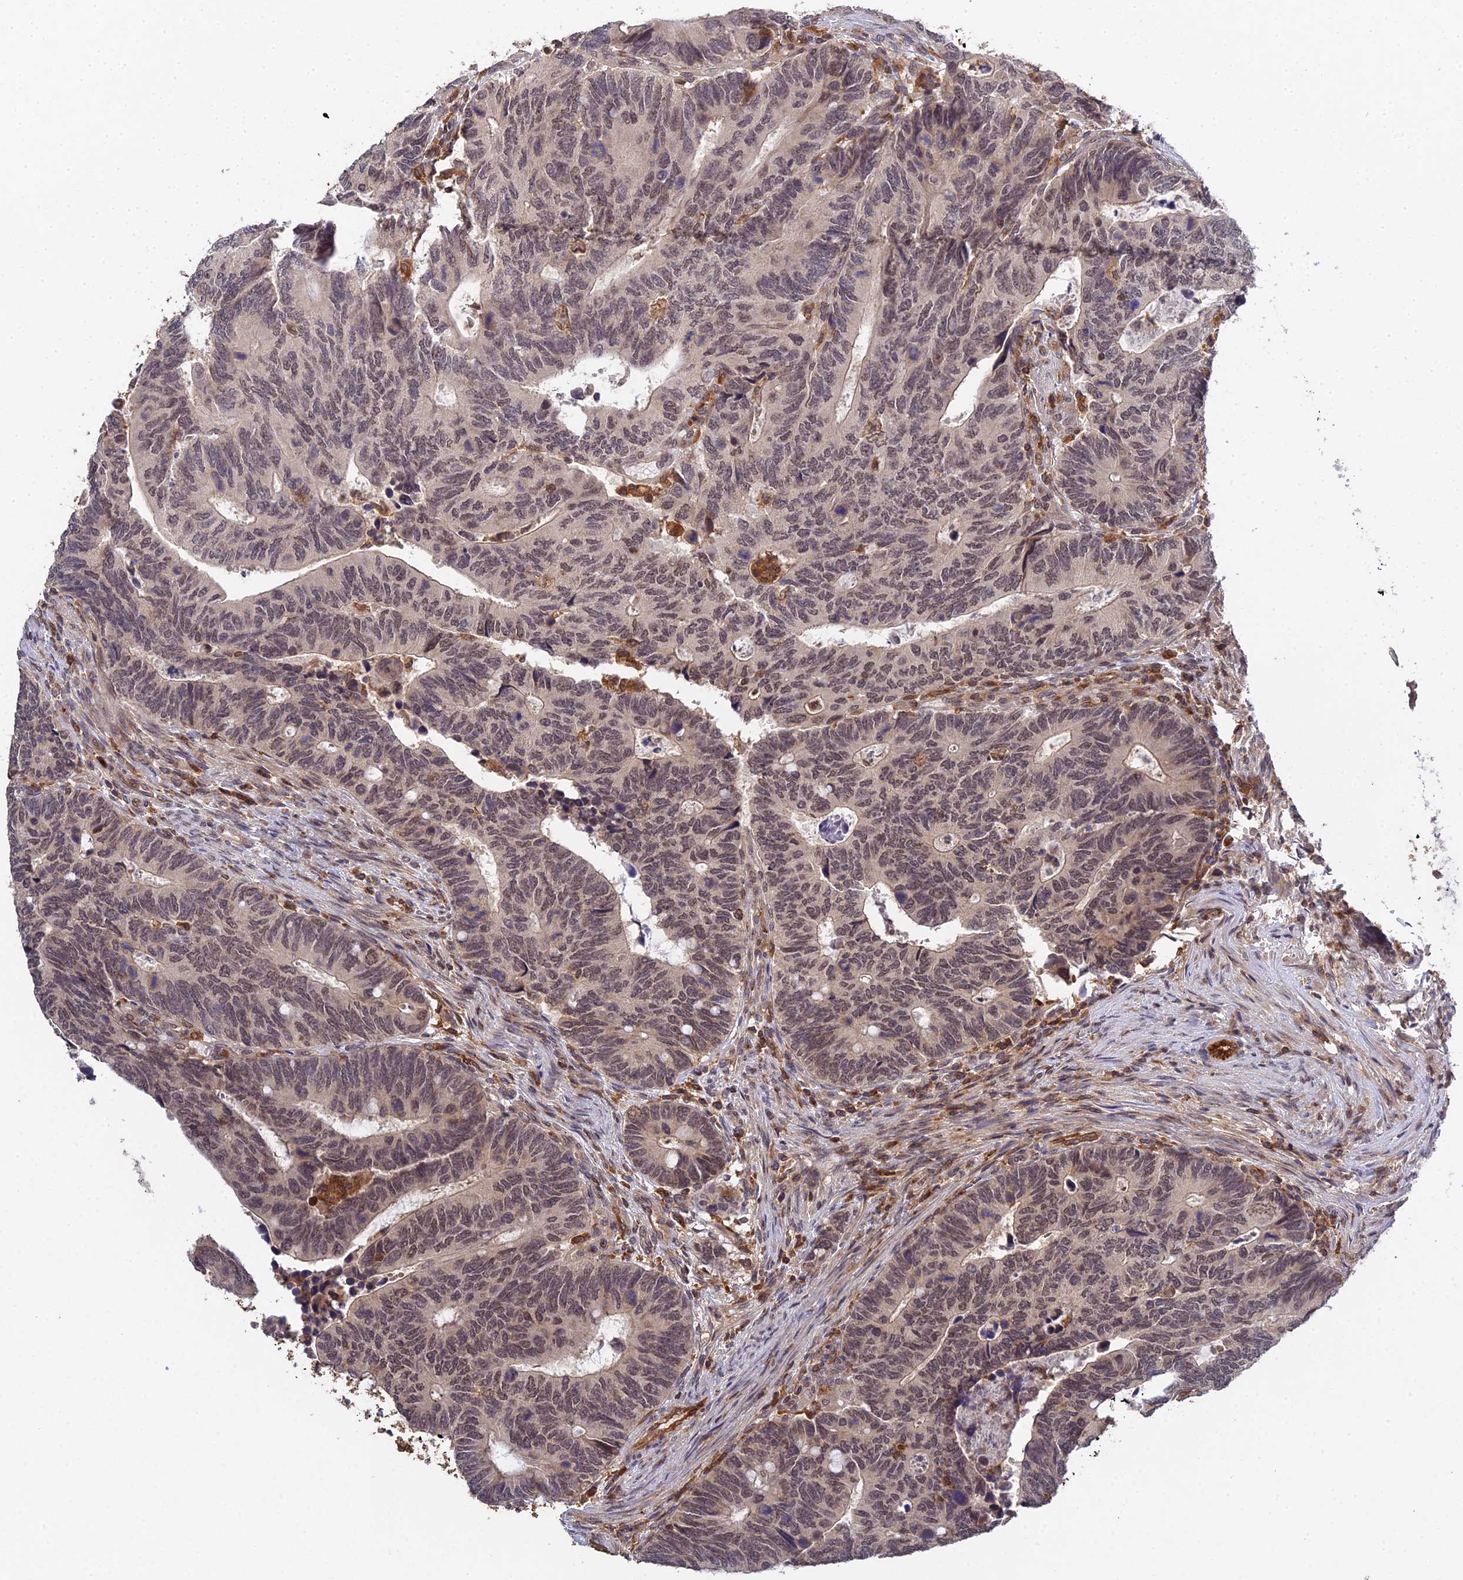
{"staining": {"intensity": "weak", "quantity": ">75%", "location": "nuclear"}, "tissue": "colorectal cancer", "cell_type": "Tumor cells", "image_type": "cancer", "snomed": [{"axis": "morphology", "description": "Adenocarcinoma, NOS"}, {"axis": "topography", "description": "Colon"}], "caption": "A high-resolution image shows immunohistochemistry staining of colorectal cancer (adenocarcinoma), which demonstrates weak nuclear expression in about >75% of tumor cells.", "gene": "TPRX1", "patient": {"sex": "male", "age": 87}}